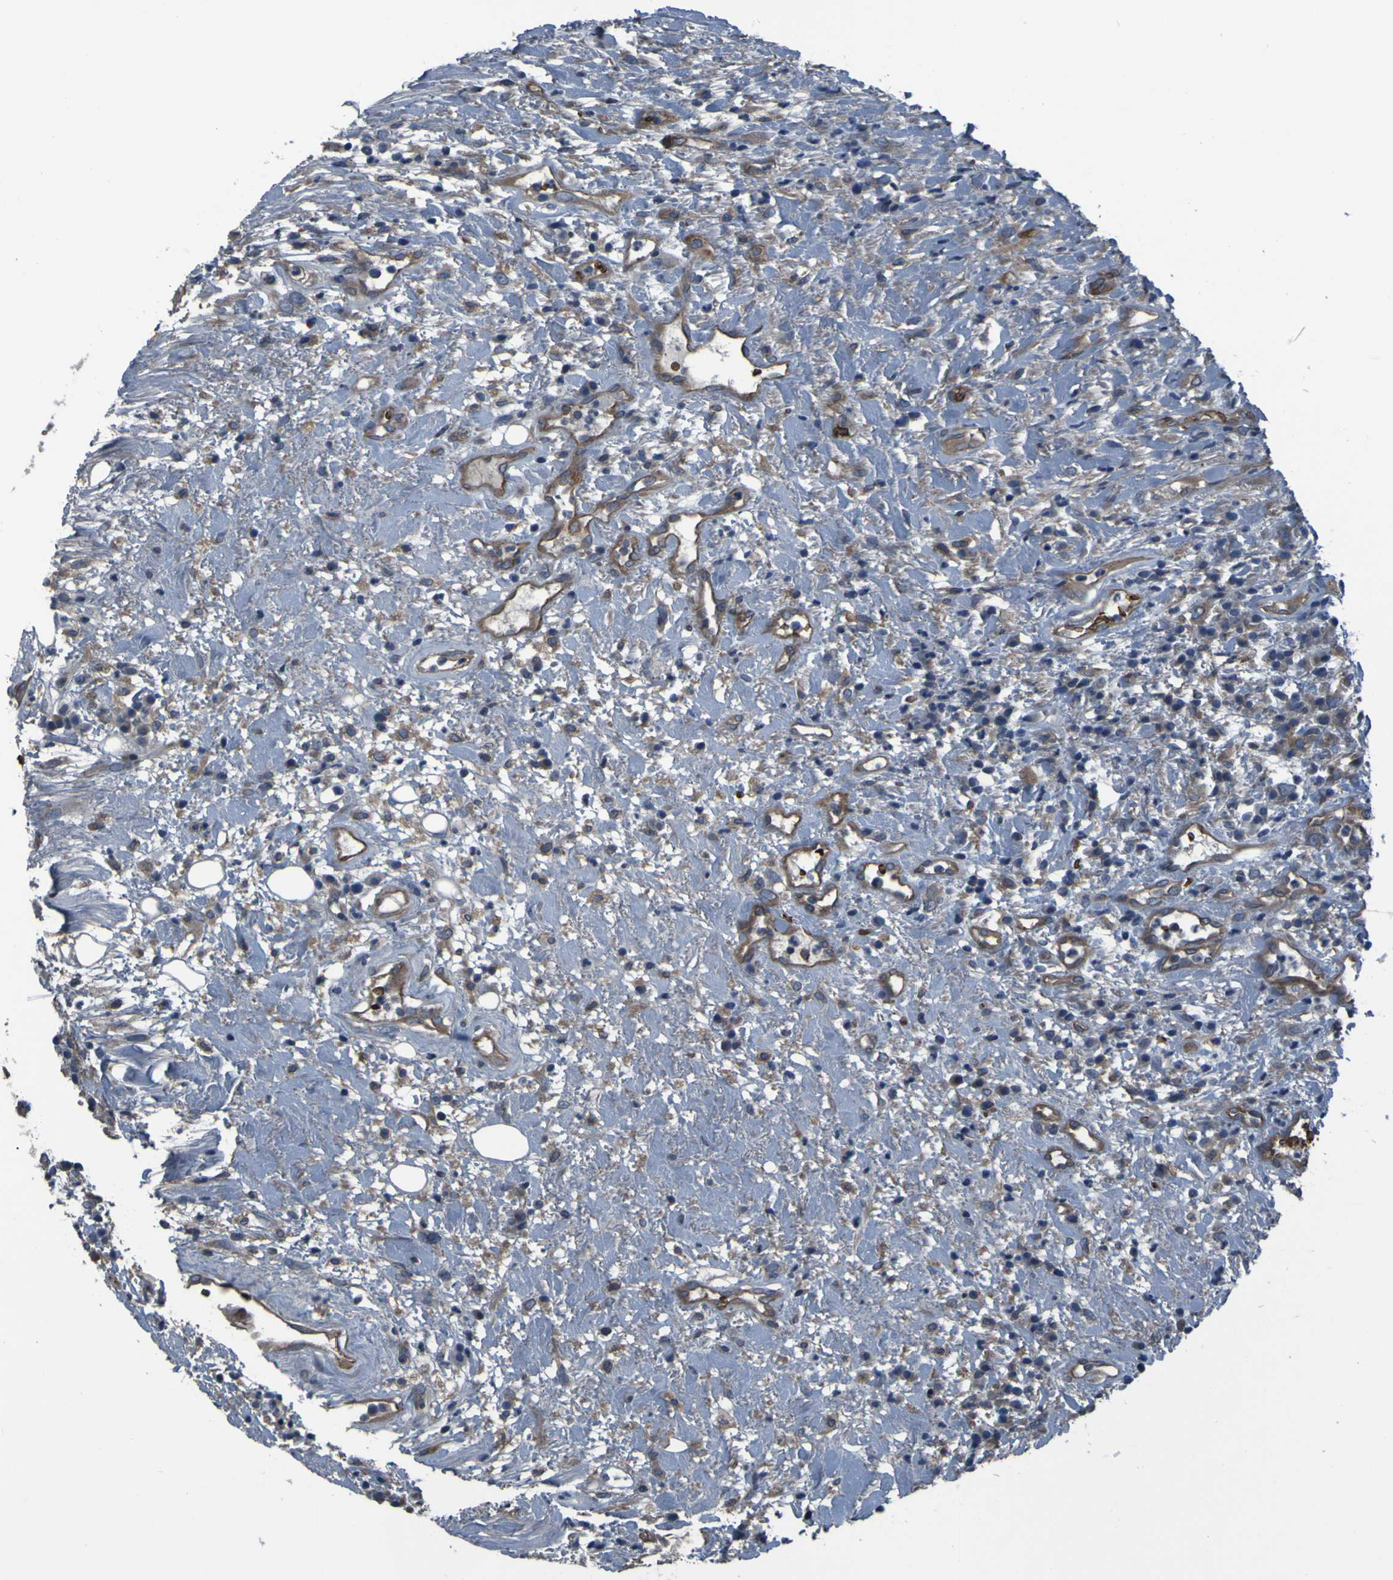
{"staining": {"intensity": "weak", "quantity": ">75%", "location": "cytoplasmic/membranous"}, "tissue": "head and neck cancer", "cell_type": "Tumor cells", "image_type": "cancer", "snomed": [{"axis": "morphology", "description": "Squamous cell carcinoma, NOS"}, {"axis": "topography", "description": "Head-Neck"}], "caption": "Weak cytoplasmic/membranous staining is appreciated in about >75% of tumor cells in head and neck cancer (squamous cell carcinoma).", "gene": "GRAMD1A", "patient": {"sex": "male", "age": 62}}